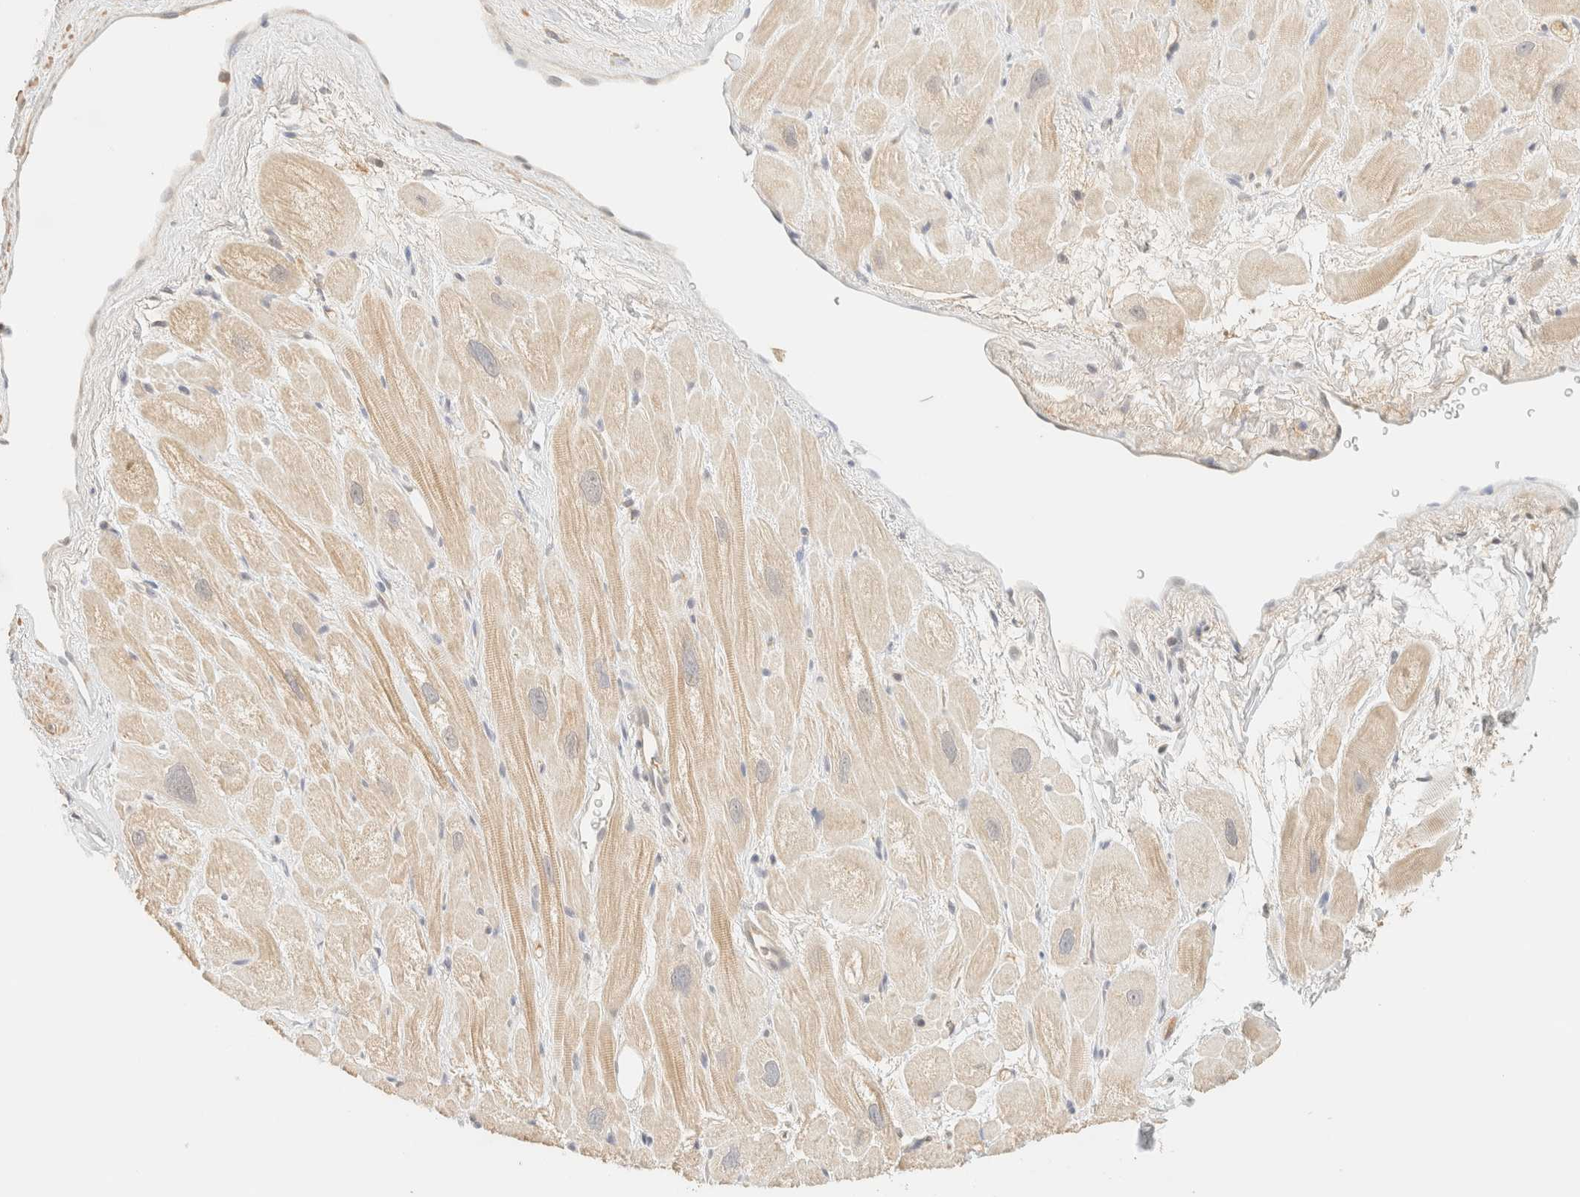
{"staining": {"intensity": "weak", "quantity": "25%-75%", "location": "cytoplasmic/membranous"}, "tissue": "heart muscle", "cell_type": "Cardiomyocytes", "image_type": "normal", "snomed": [{"axis": "morphology", "description": "Normal tissue, NOS"}, {"axis": "topography", "description": "Heart"}], "caption": "A high-resolution histopathology image shows immunohistochemistry (IHC) staining of unremarkable heart muscle, which shows weak cytoplasmic/membranous positivity in about 25%-75% of cardiomyocytes.", "gene": "TIMD4", "patient": {"sex": "male", "age": 49}}